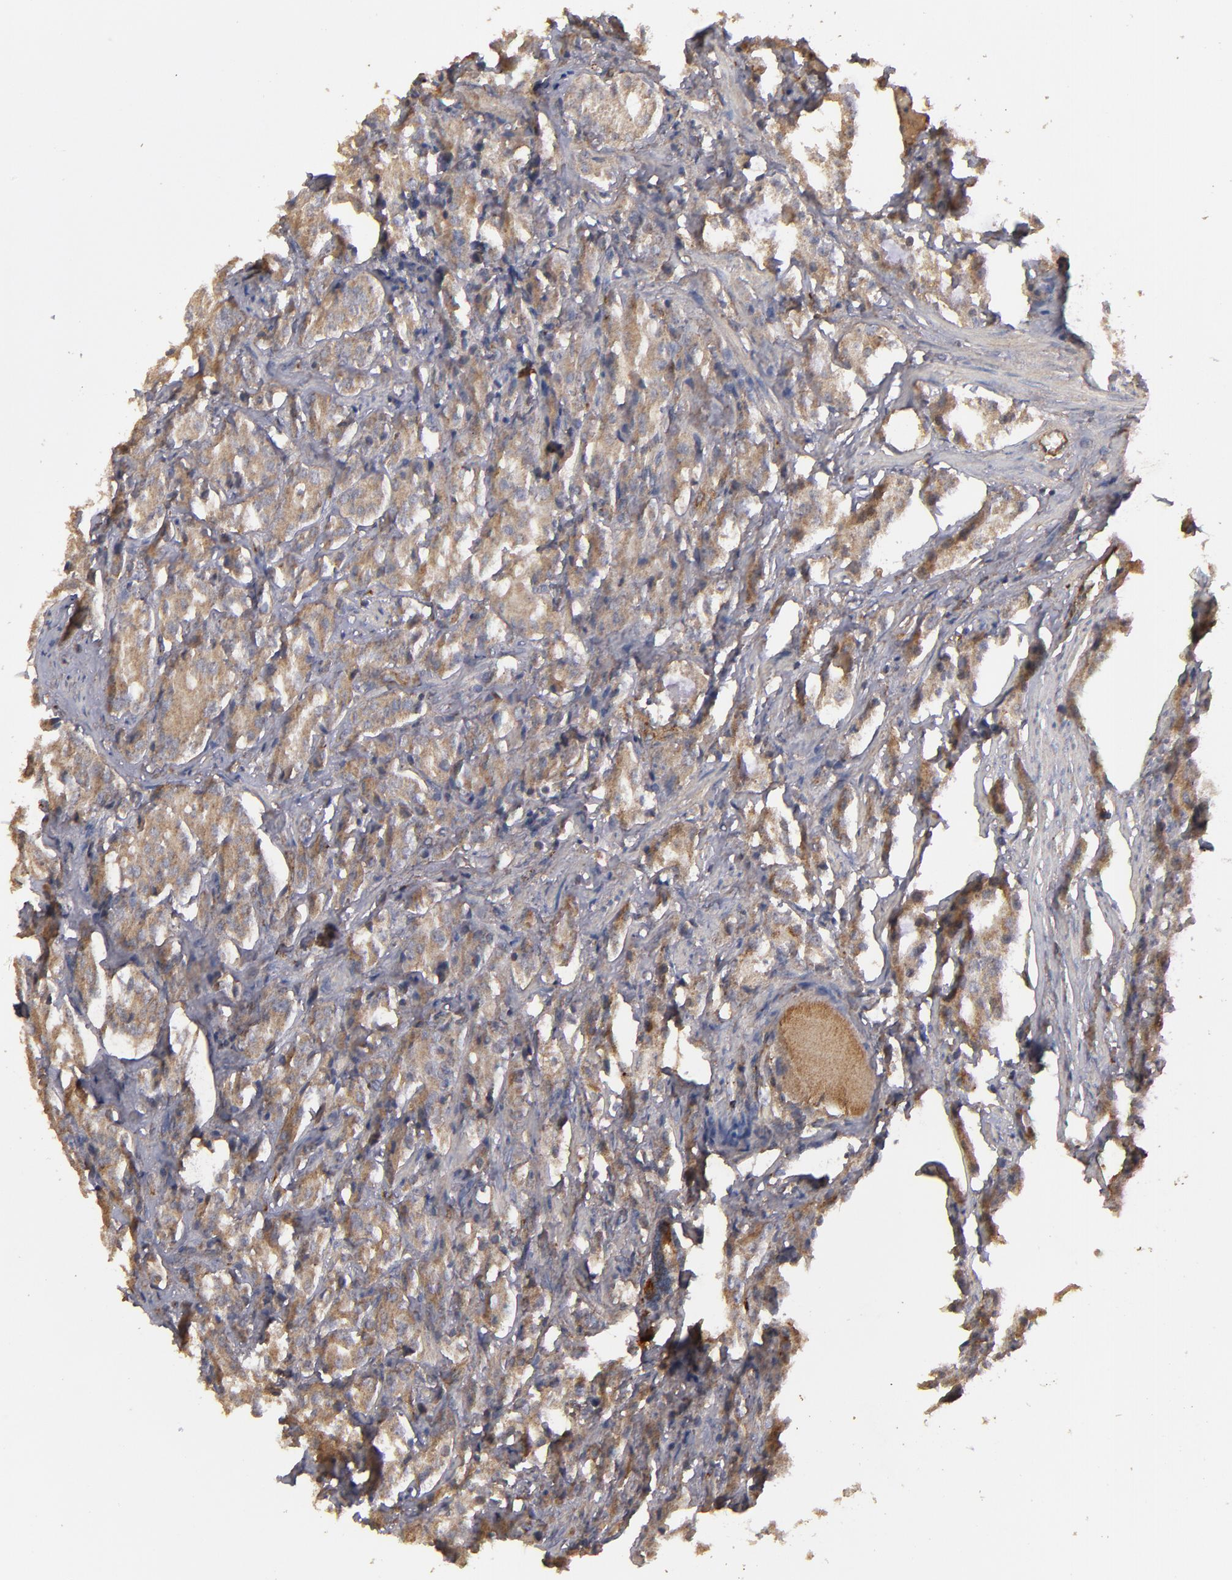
{"staining": {"intensity": "strong", "quantity": ">75%", "location": "cytoplasmic/membranous"}, "tissue": "prostate cancer", "cell_type": "Tumor cells", "image_type": "cancer", "snomed": [{"axis": "morphology", "description": "Adenocarcinoma, High grade"}, {"axis": "topography", "description": "Prostate"}], "caption": "Immunohistochemistry (IHC) of prostate cancer reveals high levels of strong cytoplasmic/membranous positivity in about >75% of tumor cells.", "gene": "DIPK2B", "patient": {"sex": "male", "age": 68}}